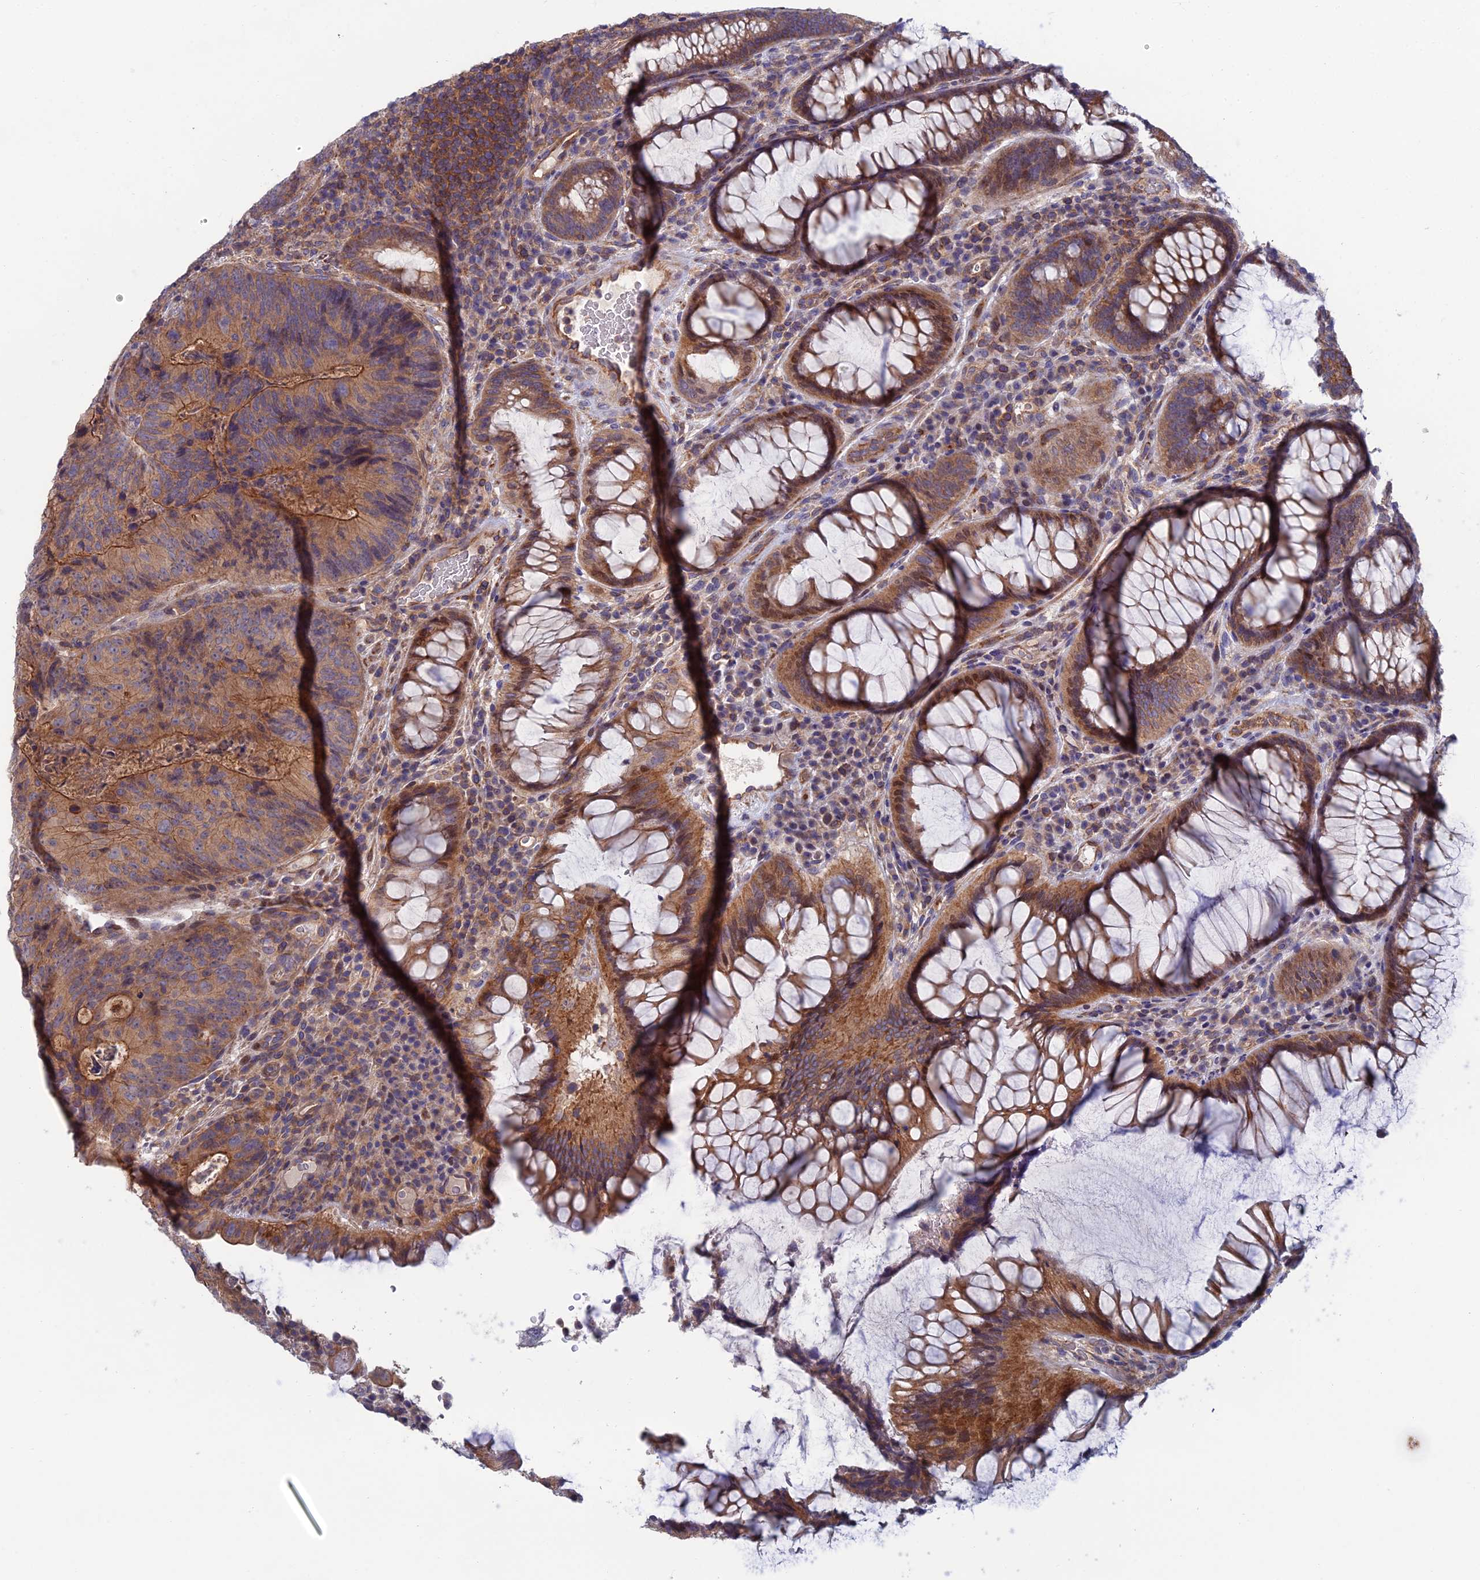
{"staining": {"intensity": "moderate", "quantity": ">75%", "location": "cytoplasmic/membranous"}, "tissue": "colorectal cancer", "cell_type": "Tumor cells", "image_type": "cancer", "snomed": [{"axis": "morphology", "description": "Adenocarcinoma, NOS"}, {"axis": "topography", "description": "Colon"}], "caption": "Brown immunohistochemical staining in colorectal cancer exhibits moderate cytoplasmic/membranous positivity in approximately >75% of tumor cells.", "gene": "USP37", "patient": {"sex": "female", "age": 67}}